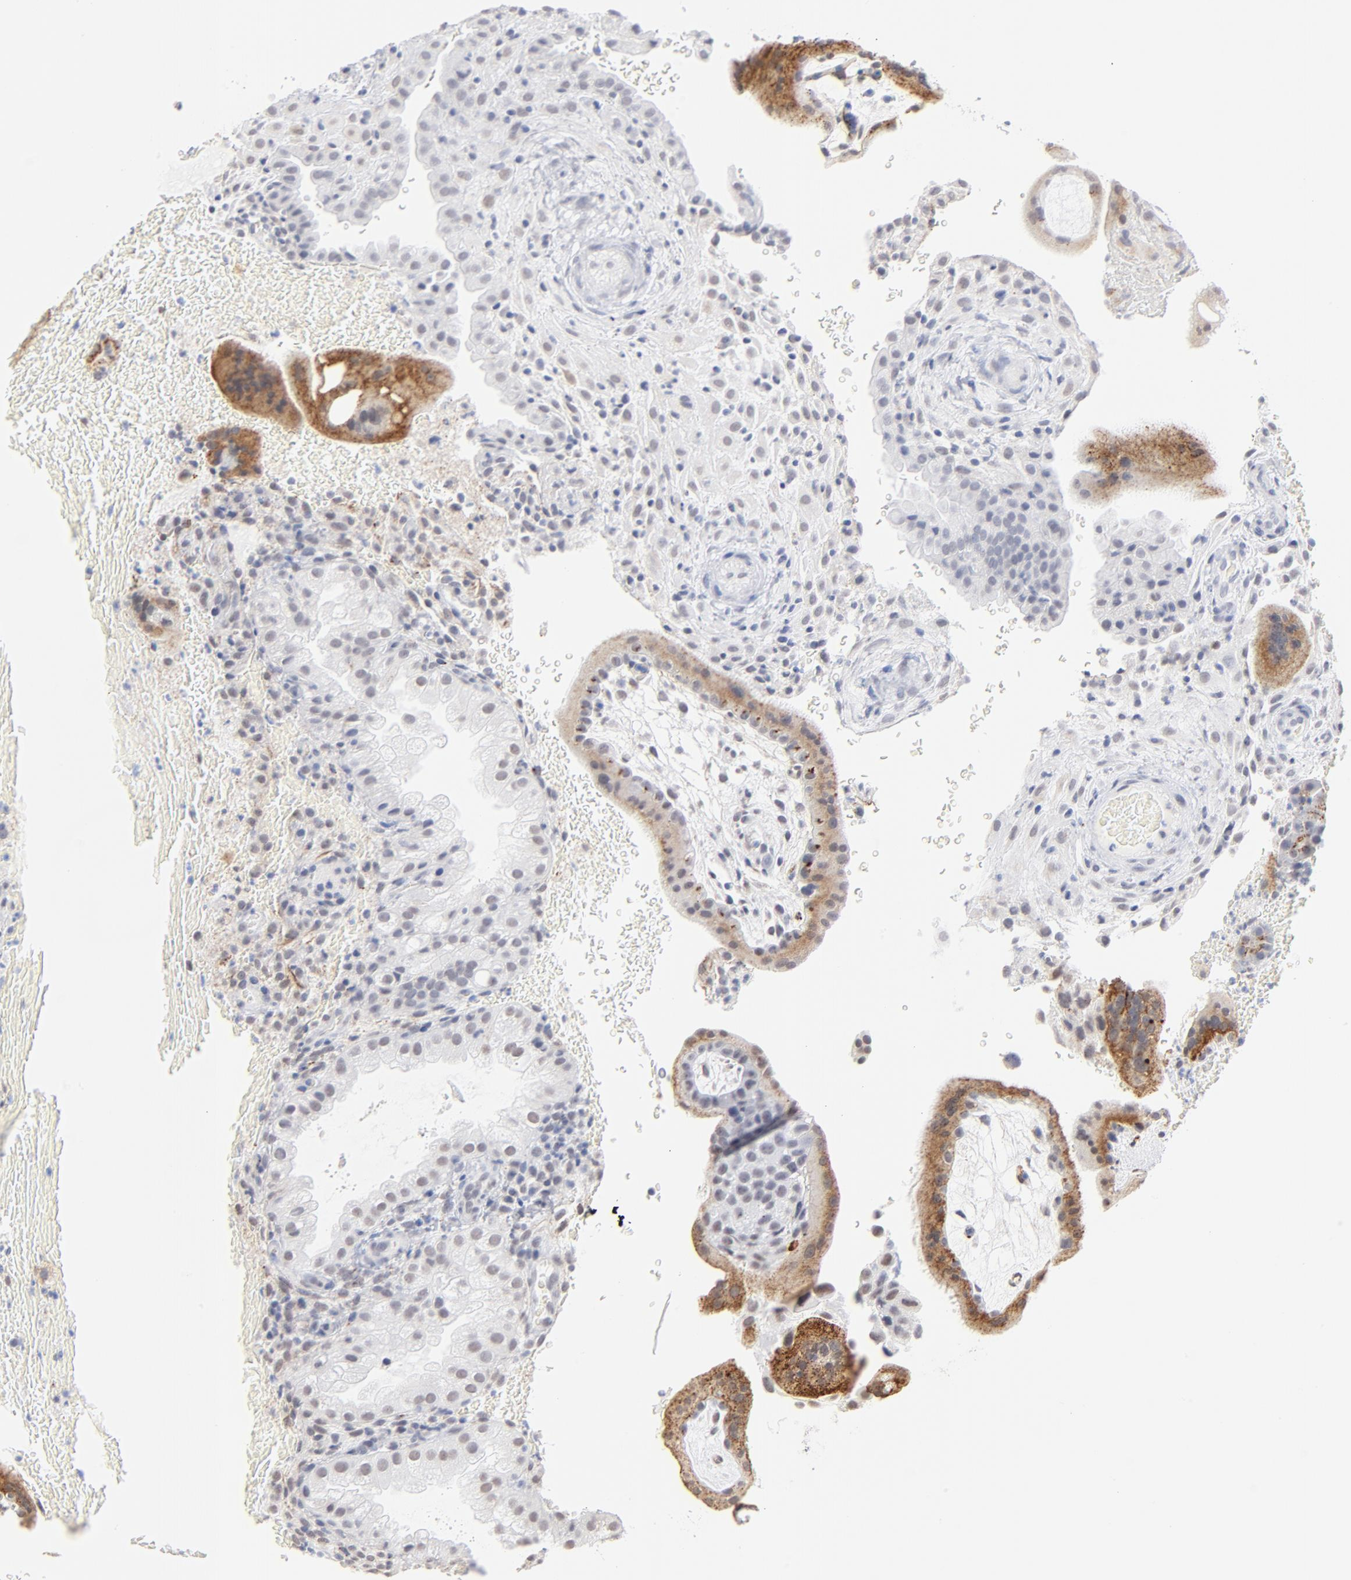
{"staining": {"intensity": "negative", "quantity": "none", "location": "none"}, "tissue": "placenta", "cell_type": "Decidual cells", "image_type": "normal", "snomed": [{"axis": "morphology", "description": "Normal tissue, NOS"}, {"axis": "topography", "description": "Placenta"}], "caption": "High magnification brightfield microscopy of unremarkable placenta stained with DAB (3,3'-diaminobenzidine) (brown) and counterstained with hematoxylin (blue): decidual cells show no significant staining. The staining was performed using DAB to visualize the protein expression in brown, while the nuclei were stained in blue with hematoxylin (Magnification: 20x).", "gene": "LTBP2", "patient": {"sex": "female", "age": 19}}